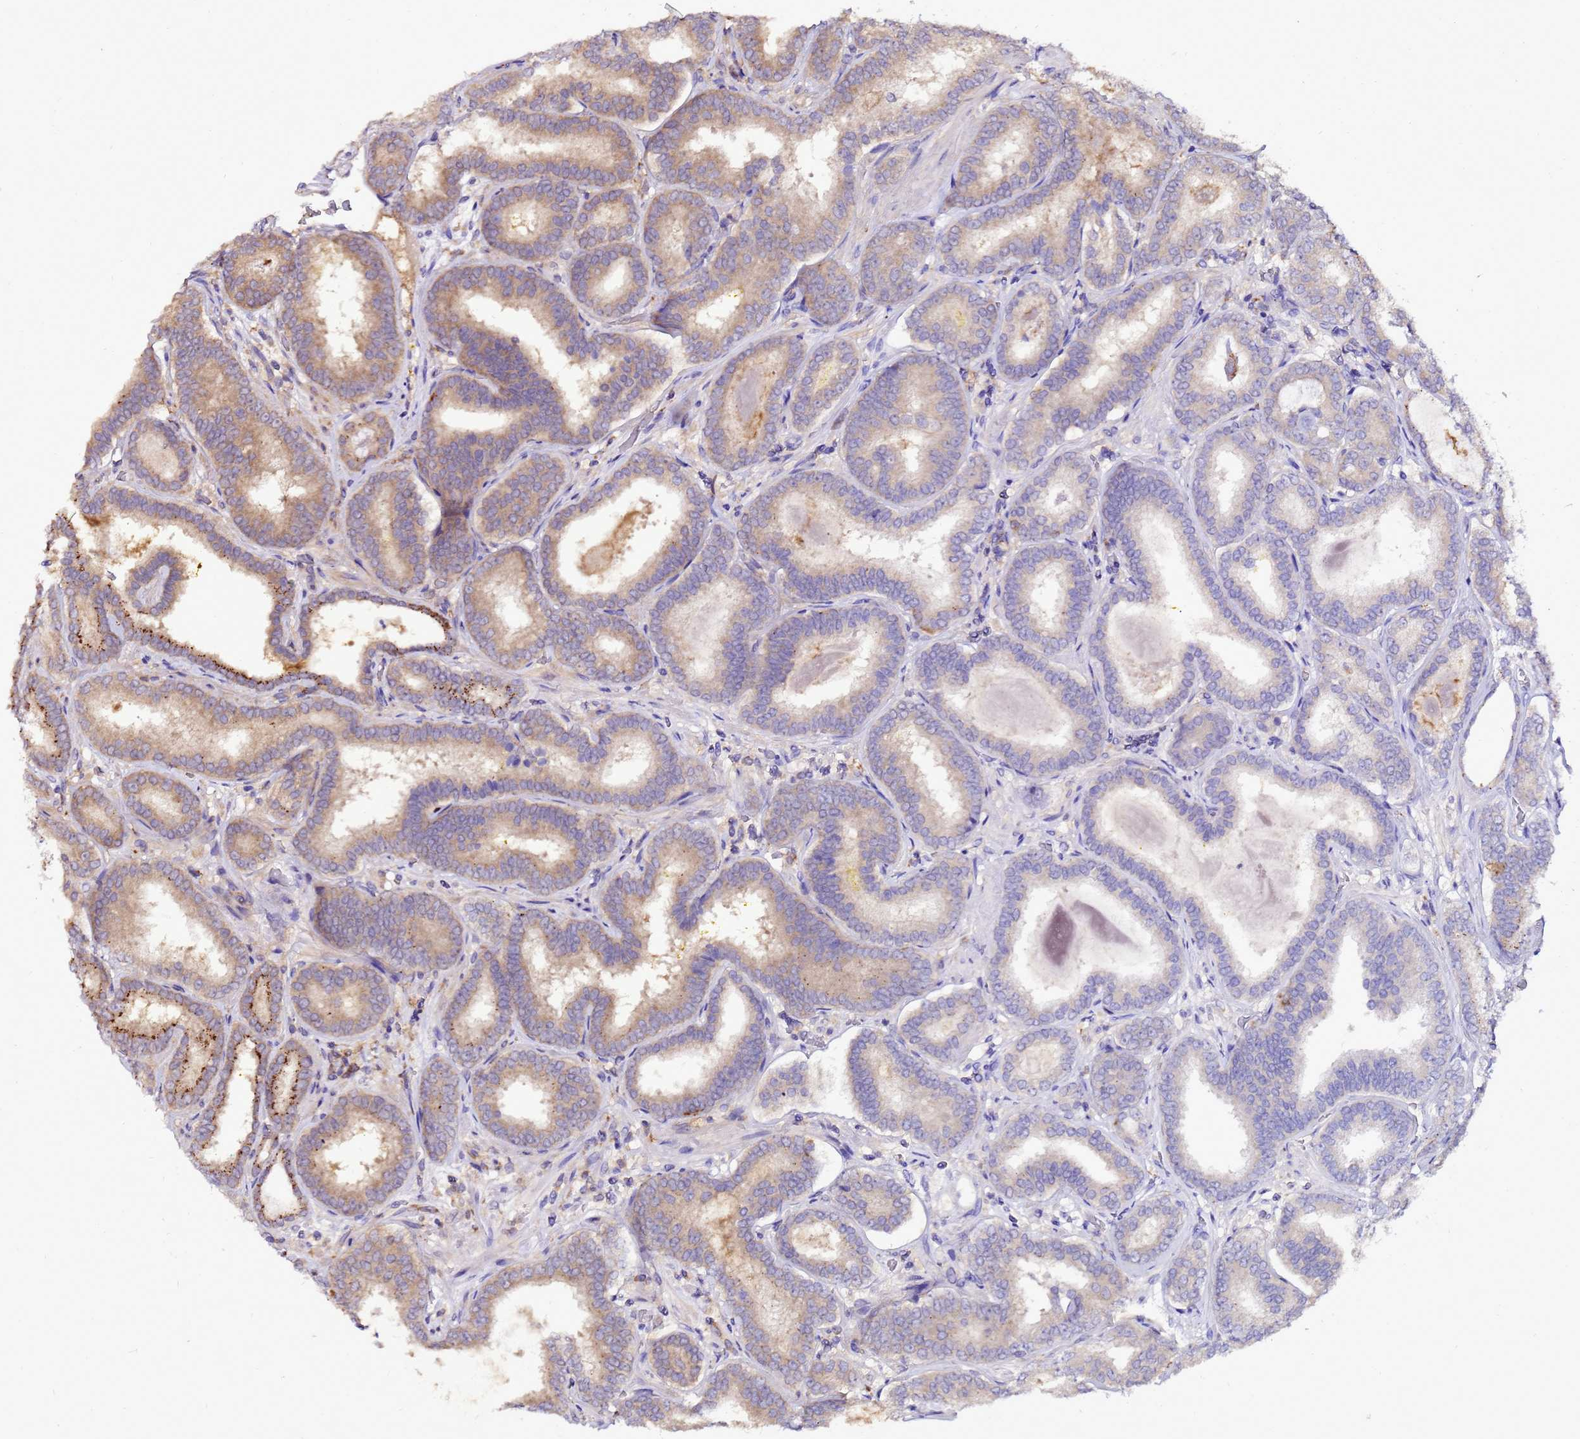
{"staining": {"intensity": "moderate", "quantity": "25%-75%", "location": "cytoplasmic/membranous"}, "tissue": "prostate cancer", "cell_type": "Tumor cells", "image_type": "cancer", "snomed": [{"axis": "morphology", "description": "Adenocarcinoma, High grade"}, {"axis": "topography", "description": "Prostate"}], "caption": "Protein staining of adenocarcinoma (high-grade) (prostate) tissue exhibits moderate cytoplasmic/membranous positivity in about 25%-75% of tumor cells.", "gene": "TRABD", "patient": {"sex": "male", "age": 72}}